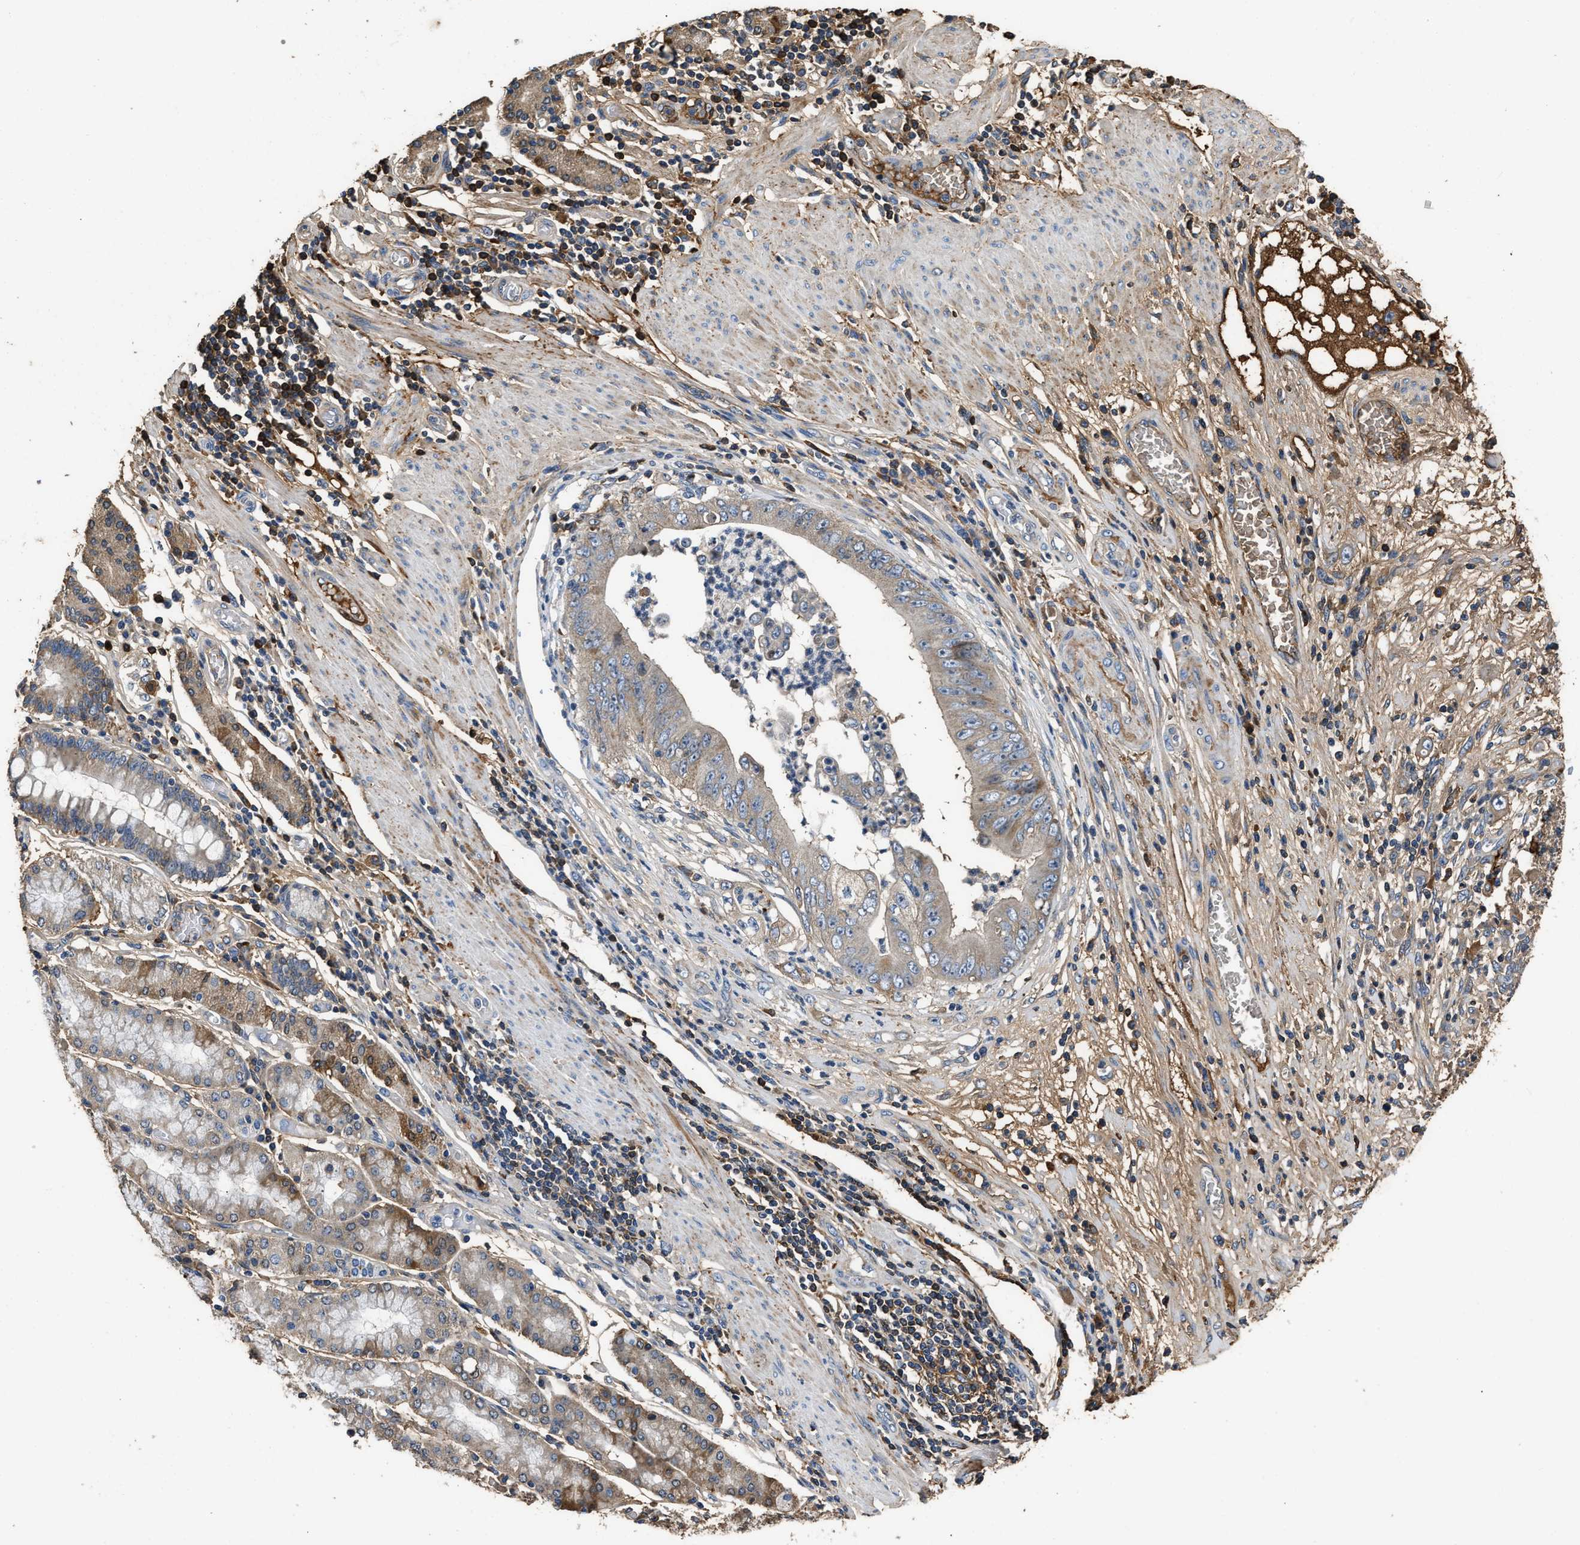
{"staining": {"intensity": "moderate", "quantity": "<25%", "location": "cytoplasmic/membranous"}, "tissue": "stomach cancer", "cell_type": "Tumor cells", "image_type": "cancer", "snomed": [{"axis": "morphology", "description": "Adenocarcinoma, NOS"}, {"axis": "topography", "description": "Stomach"}], "caption": "Stomach adenocarcinoma stained for a protein (brown) displays moderate cytoplasmic/membranous positive positivity in about <25% of tumor cells.", "gene": "C3", "patient": {"sex": "female", "age": 73}}